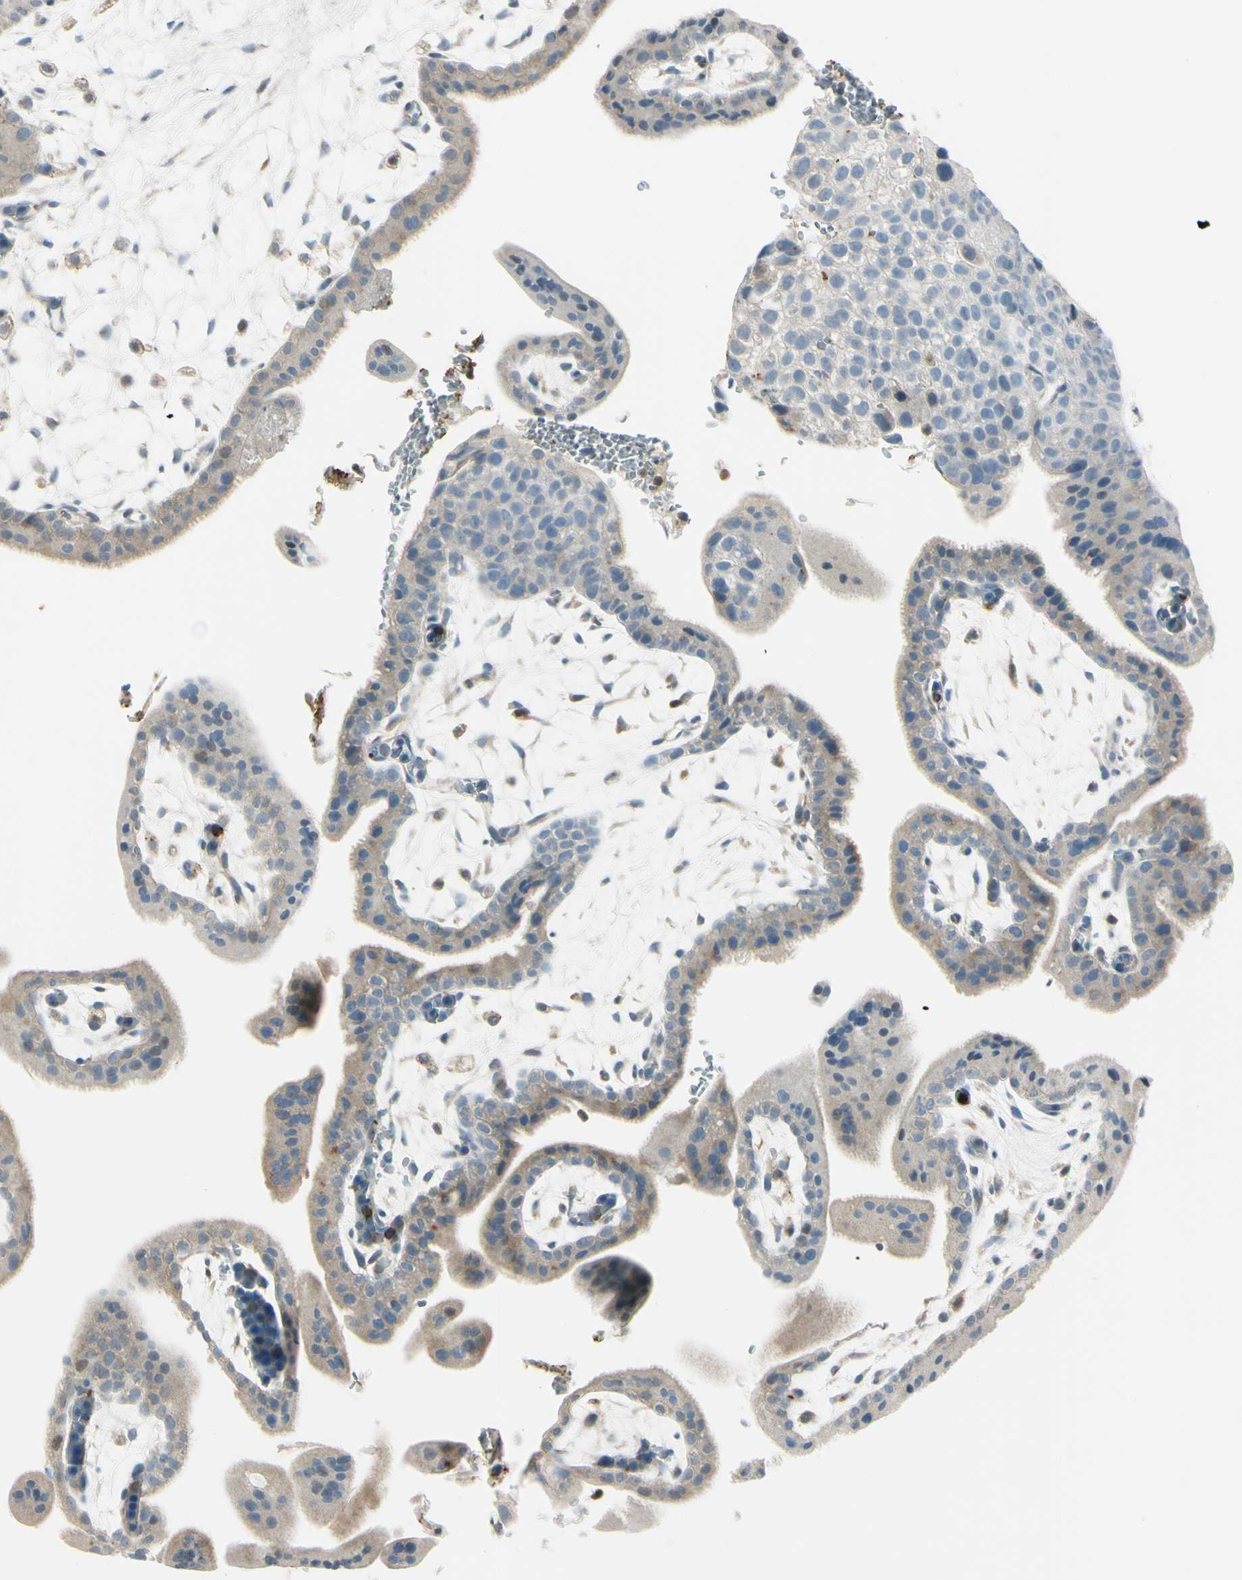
{"staining": {"intensity": "weak", "quantity": ">75%", "location": "cytoplasmic/membranous"}, "tissue": "placenta", "cell_type": "Trophoblastic cells", "image_type": "normal", "snomed": [{"axis": "morphology", "description": "Normal tissue, NOS"}, {"axis": "topography", "description": "Placenta"}], "caption": "This is an image of immunohistochemistry (IHC) staining of unremarkable placenta, which shows weak expression in the cytoplasmic/membranous of trophoblastic cells.", "gene": "CYRIB", "patient": {"sex": "female", "age": 35}}